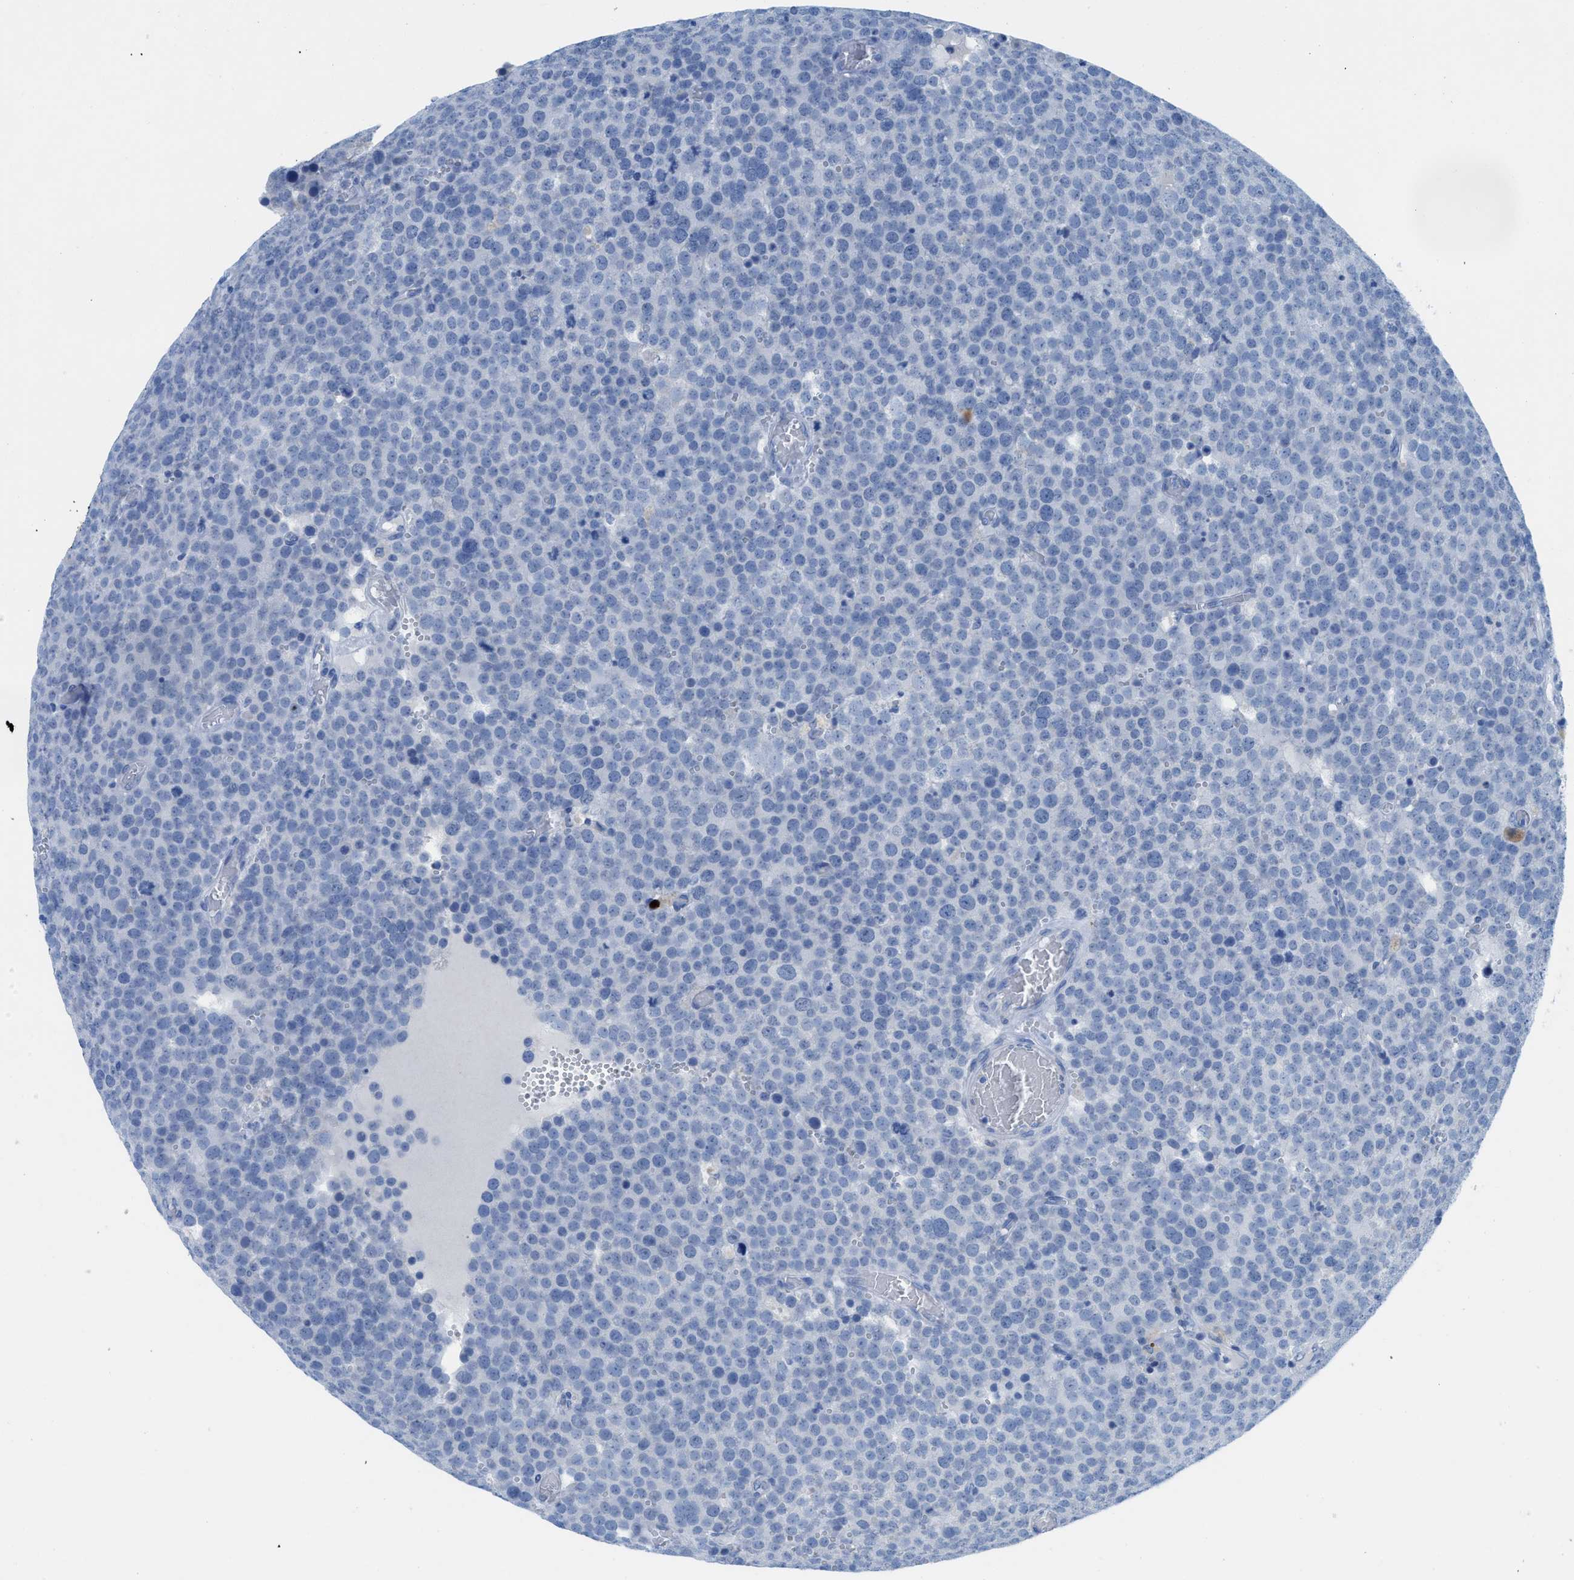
{"staining": {"intensity": "negative", "quantity": "none", "location": "none"}, "tissue": "testis cancer", "cell_type": "Tumor cells", "image_type": "cancer", "snomed": [{"axis": "morphology", "description": "Normal tissue, NOS"}, {"axis": "morphology", "description": "Seminoma, NOS"}, {"axis": "topography", "description": "Testis"}], "caption": "This is an immunohistochemistry histopathology image of human seminoma (testis). There is no staining in tumor cells.", "gene": "TCL1A", "patient": {"sex": "male", "age": 71}}